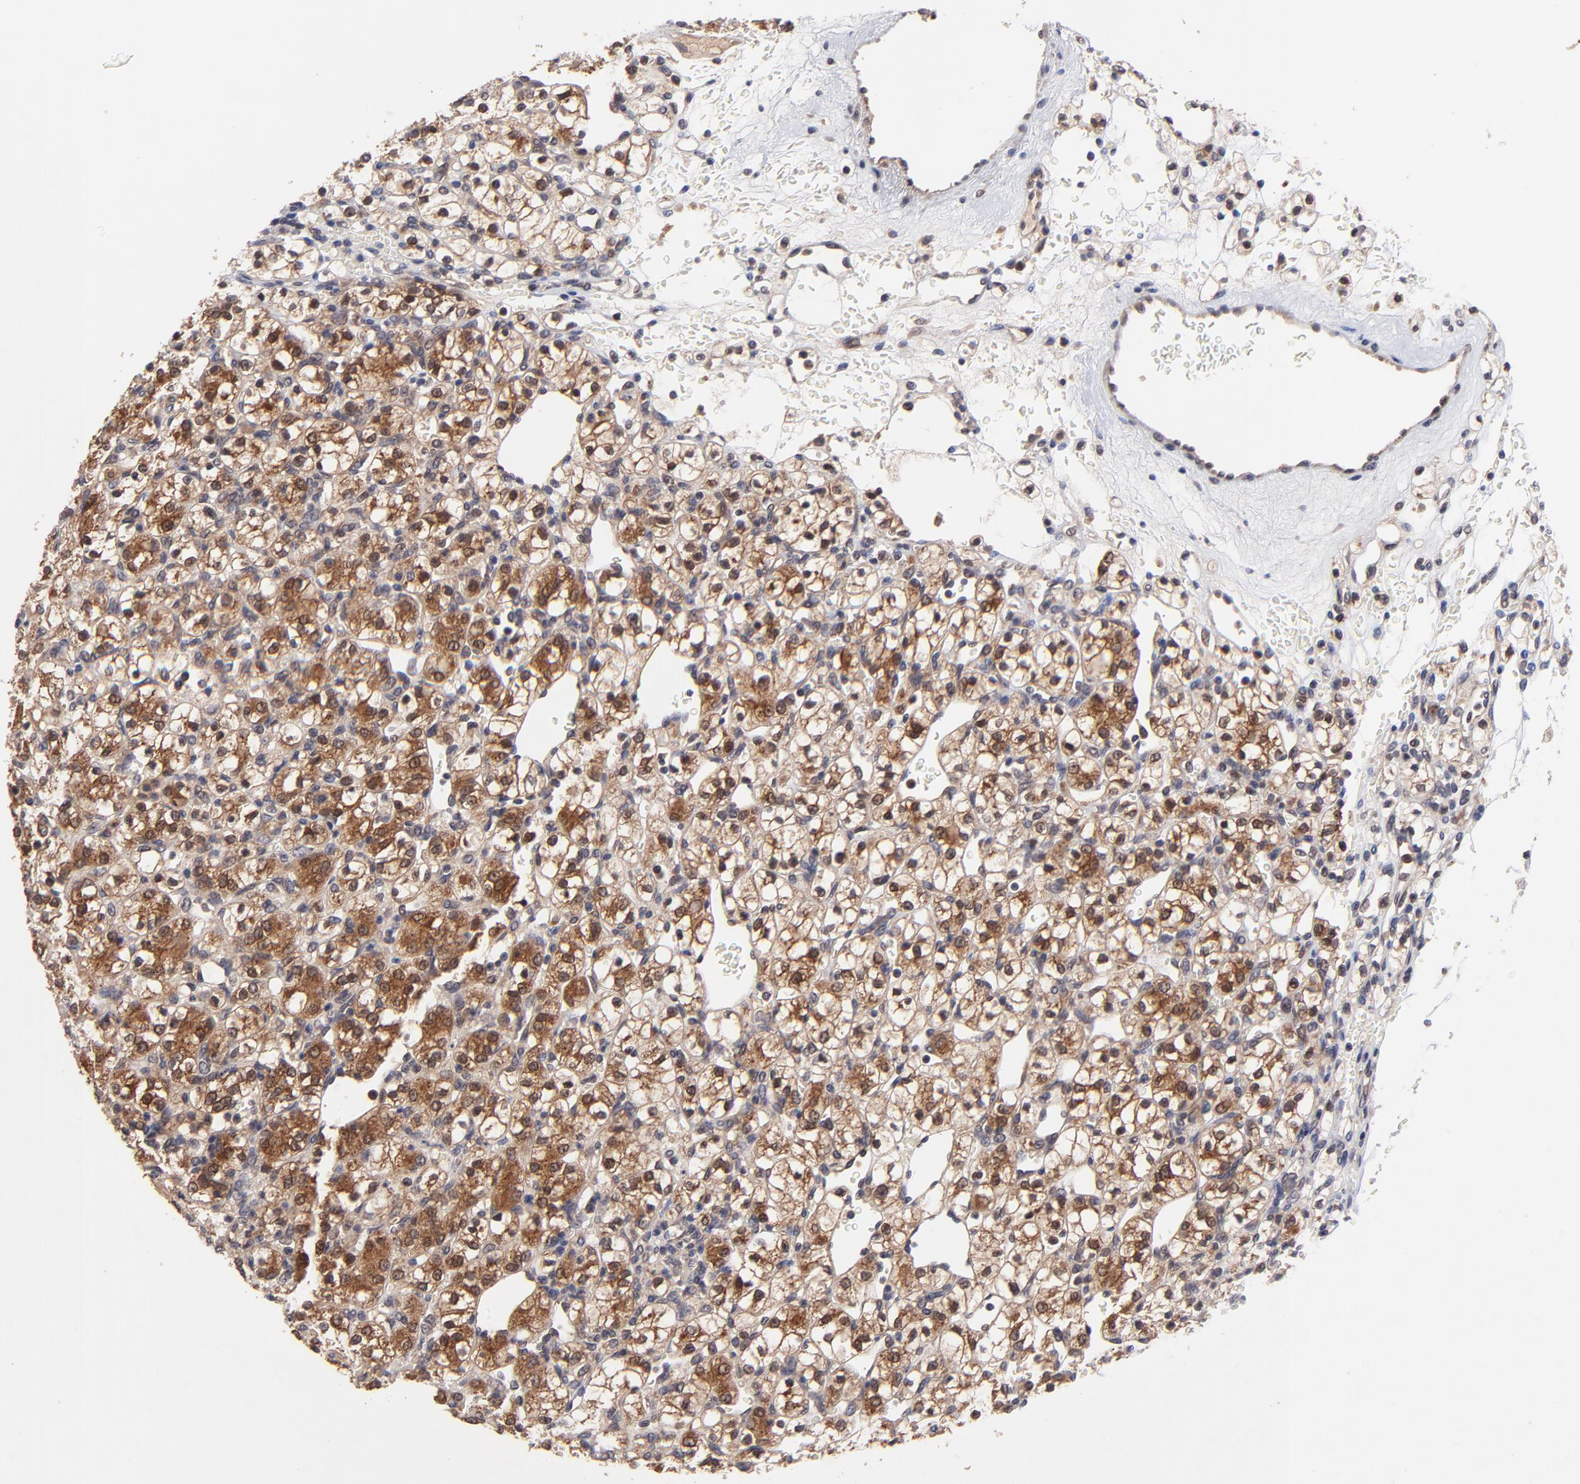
{"staining": {"intensity": "strong", "quantity": ">75%", "location": "cytoplasmic/membranous"}, "tissue": "renal cancer", "cell_type": "Tumor cells", "image_type": "cancer", "snomed": [{"axis": "morphology", "description": "Adenocarcinoma, NOS"}, {"axis": "topography", "description": "Kidney"}], "caption": "Protein expression analysis of adenocarcinoma (renal) reveals strong cytoplasmic/membranous staining in about >75% of tumor cells.", "gene": "BAIAP2L2", "patient": {"sex": "female", "age": 62}}